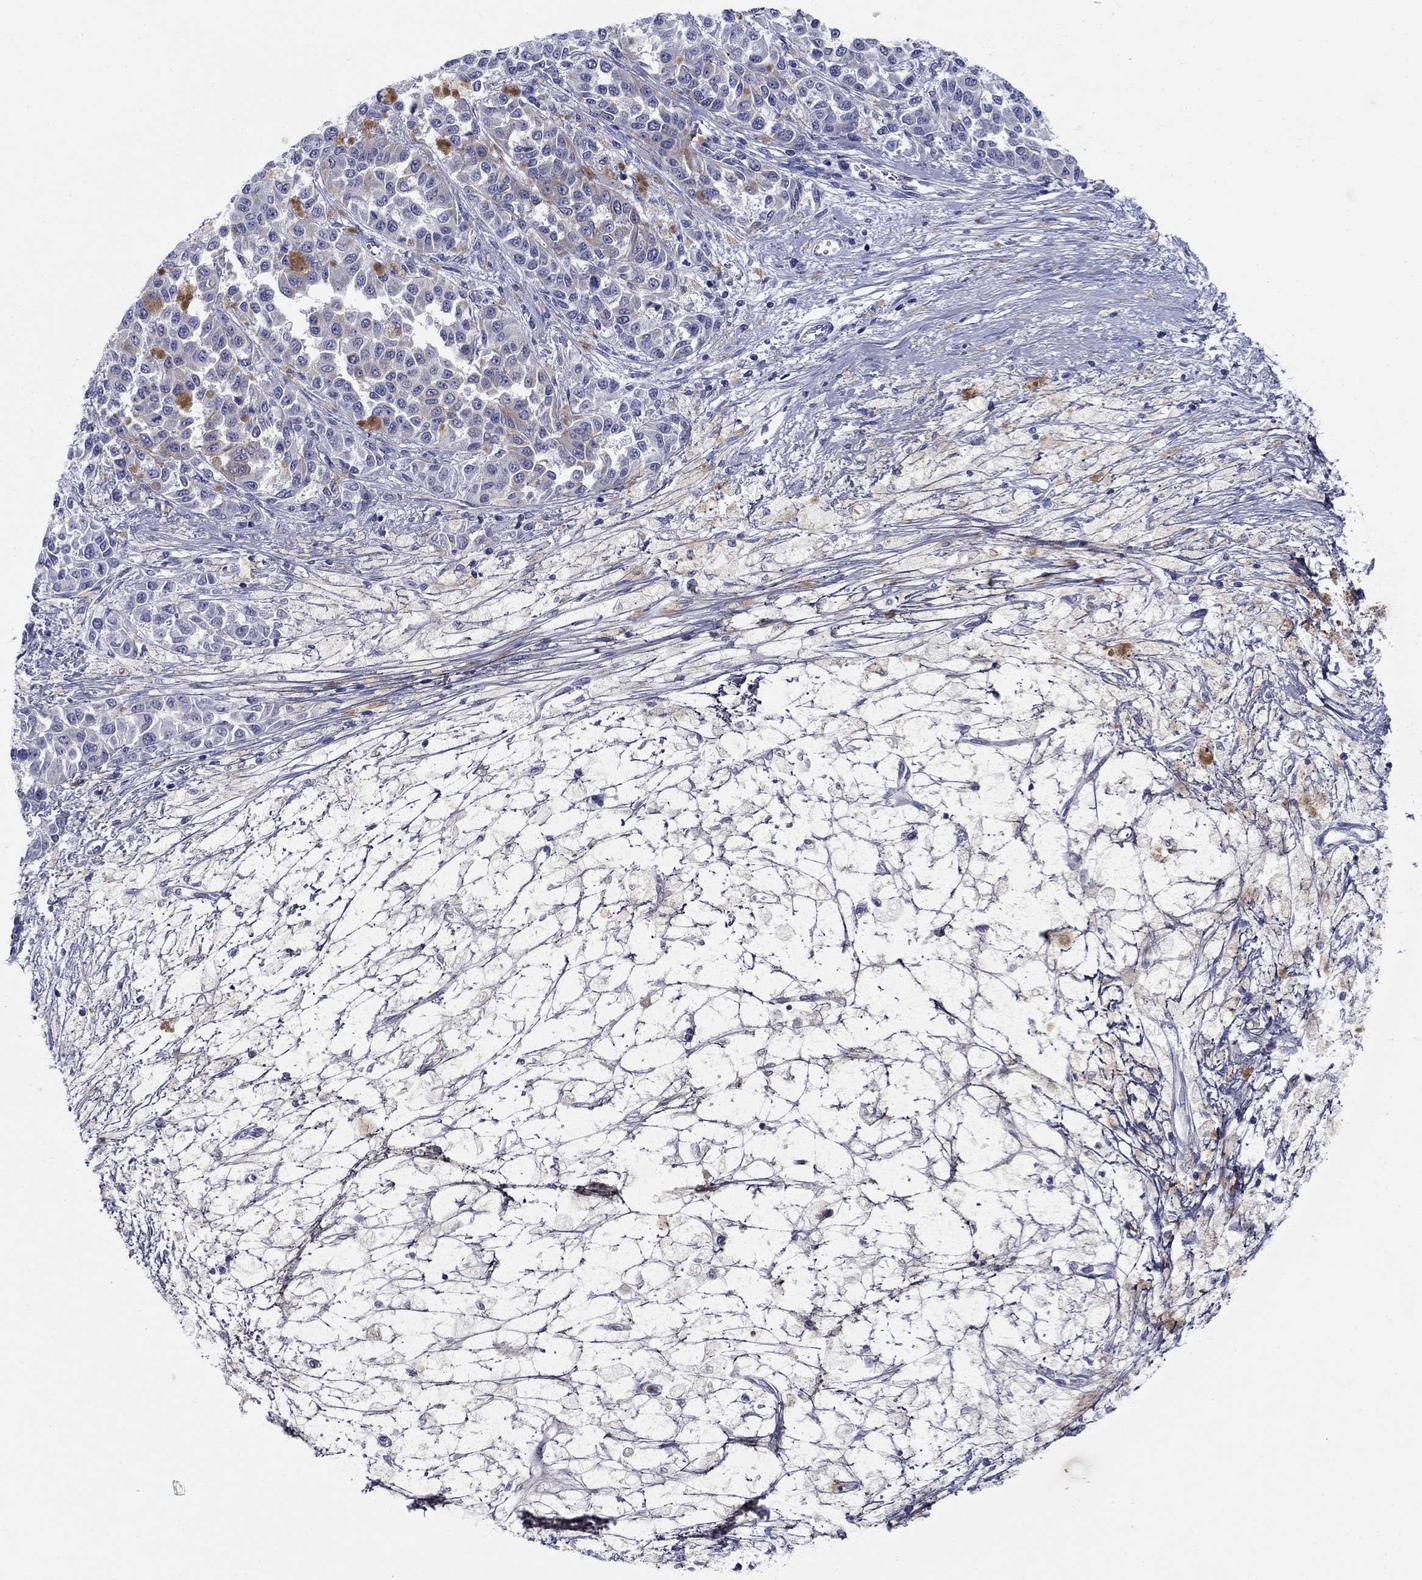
{"staining": {"intensity": "moderate", "quantity": "<25%", "location": "cytoplasmic/membranous"}, "tissue": "melanoma", "cell_type": "Tumor cells", "image_type": "cancer", "snomed": [{"axis": "morphology", "description": "Malignant melanoma, NOS"}, {"axis": "topography", "description": "Skin"}], "caption": "A brown stain highlights moderate cytoplasmic/membranous expression of a protein in melanoma tumor cells.", "gene": "UPB1", "patient": {"sex": "female", "age": 58}}